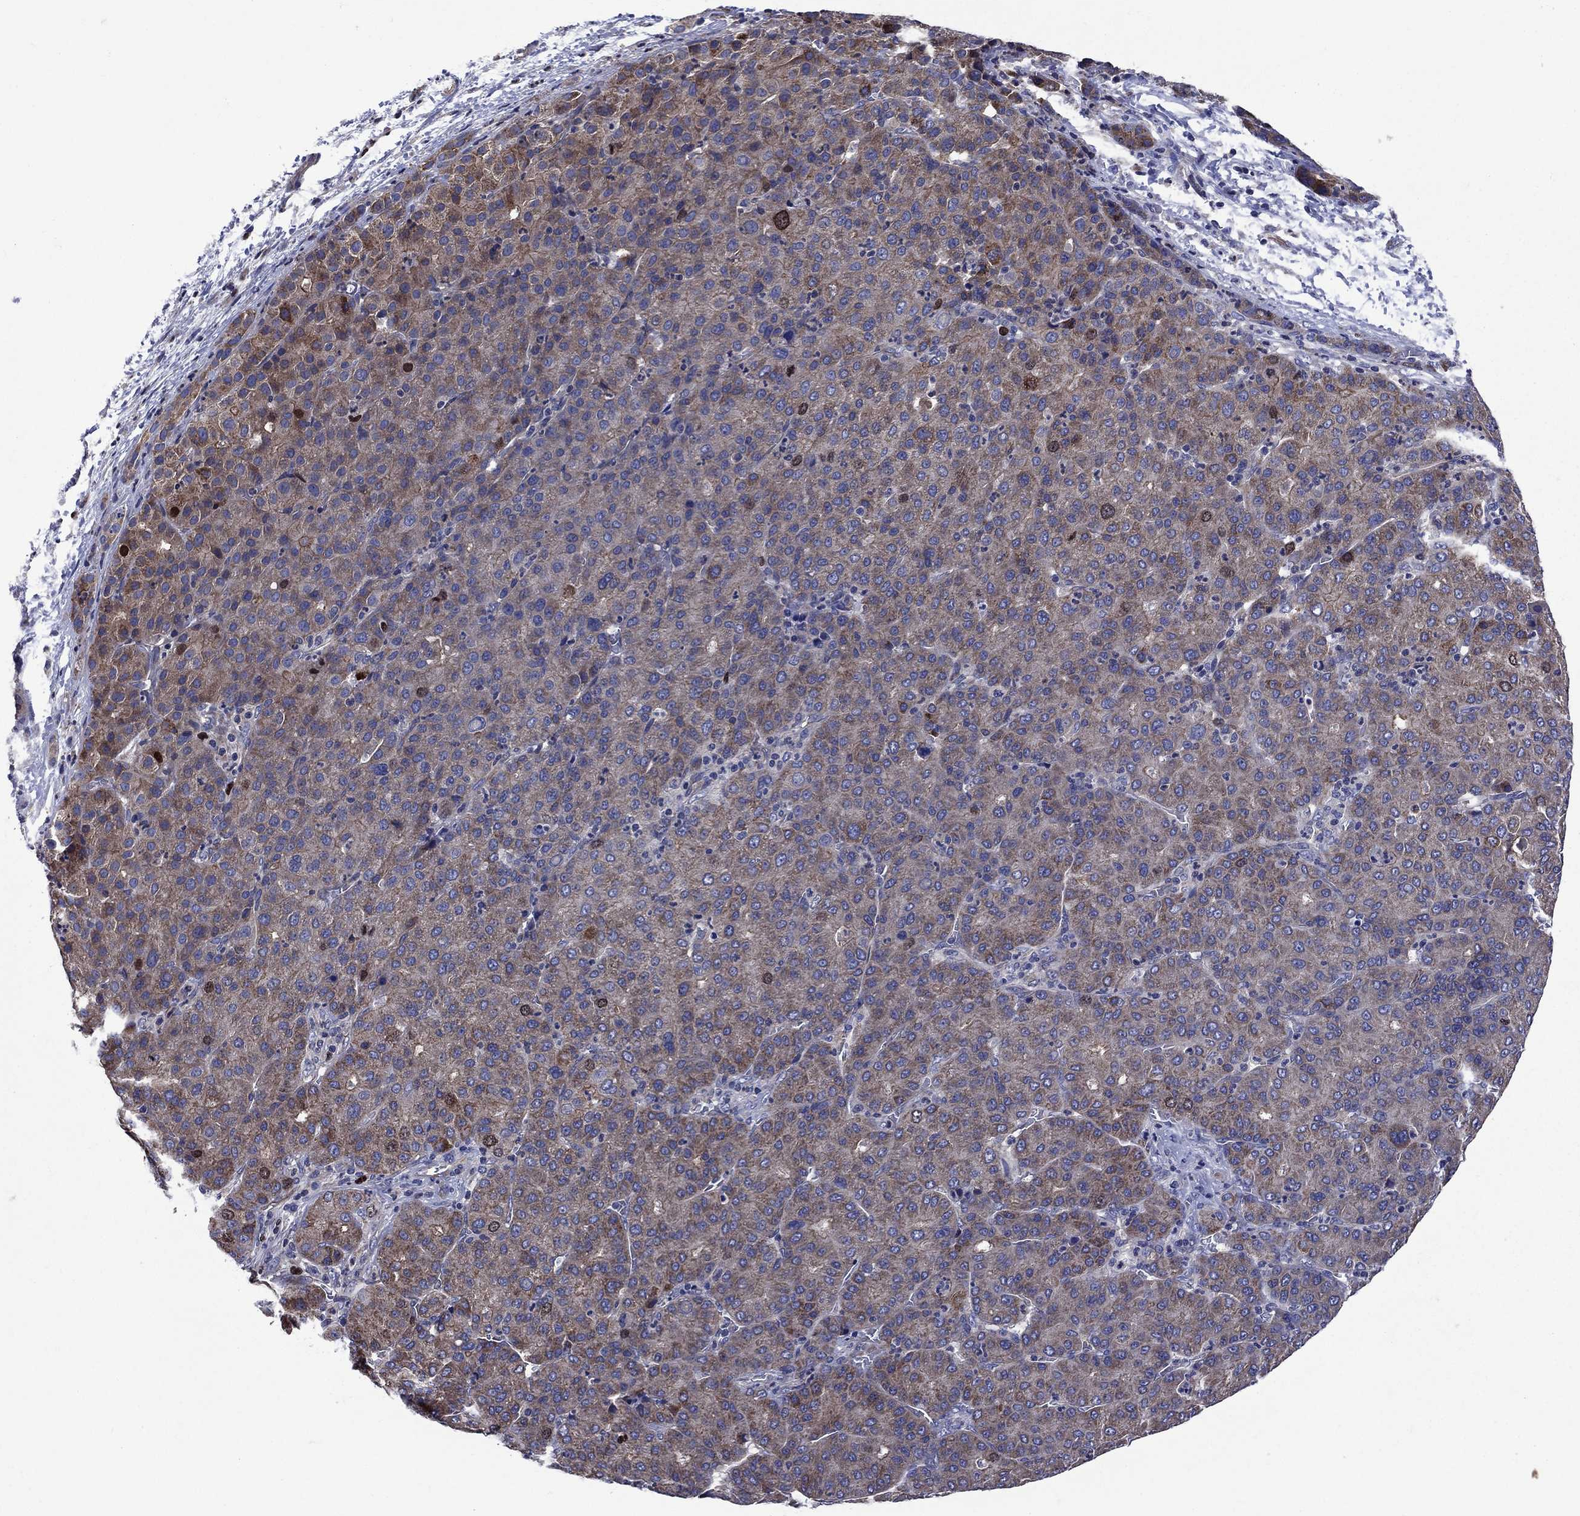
{"staining": {"intensity": "moderate", "quantity": "25%-75%", "location": "cytoplasmic/membranous"}, "tissue": "liver cancer", "cell_type": "Tumor cells", "image_type": "cancer", "snomed": [{"axis": "morphology", "description": "Carcinoma, Hepatocellular, NOS"}, {"axis": "topography", "description": "Liver"}], "caption": "Liver cancer (hepatocellular carcinoma) stained for a protein (brown) shows moderate cytoplasmic/membranous positive expression in about 25%-75% of tumor cells.", "gene": "KIF22", "patient": {"sex": "male", "age": 65}}